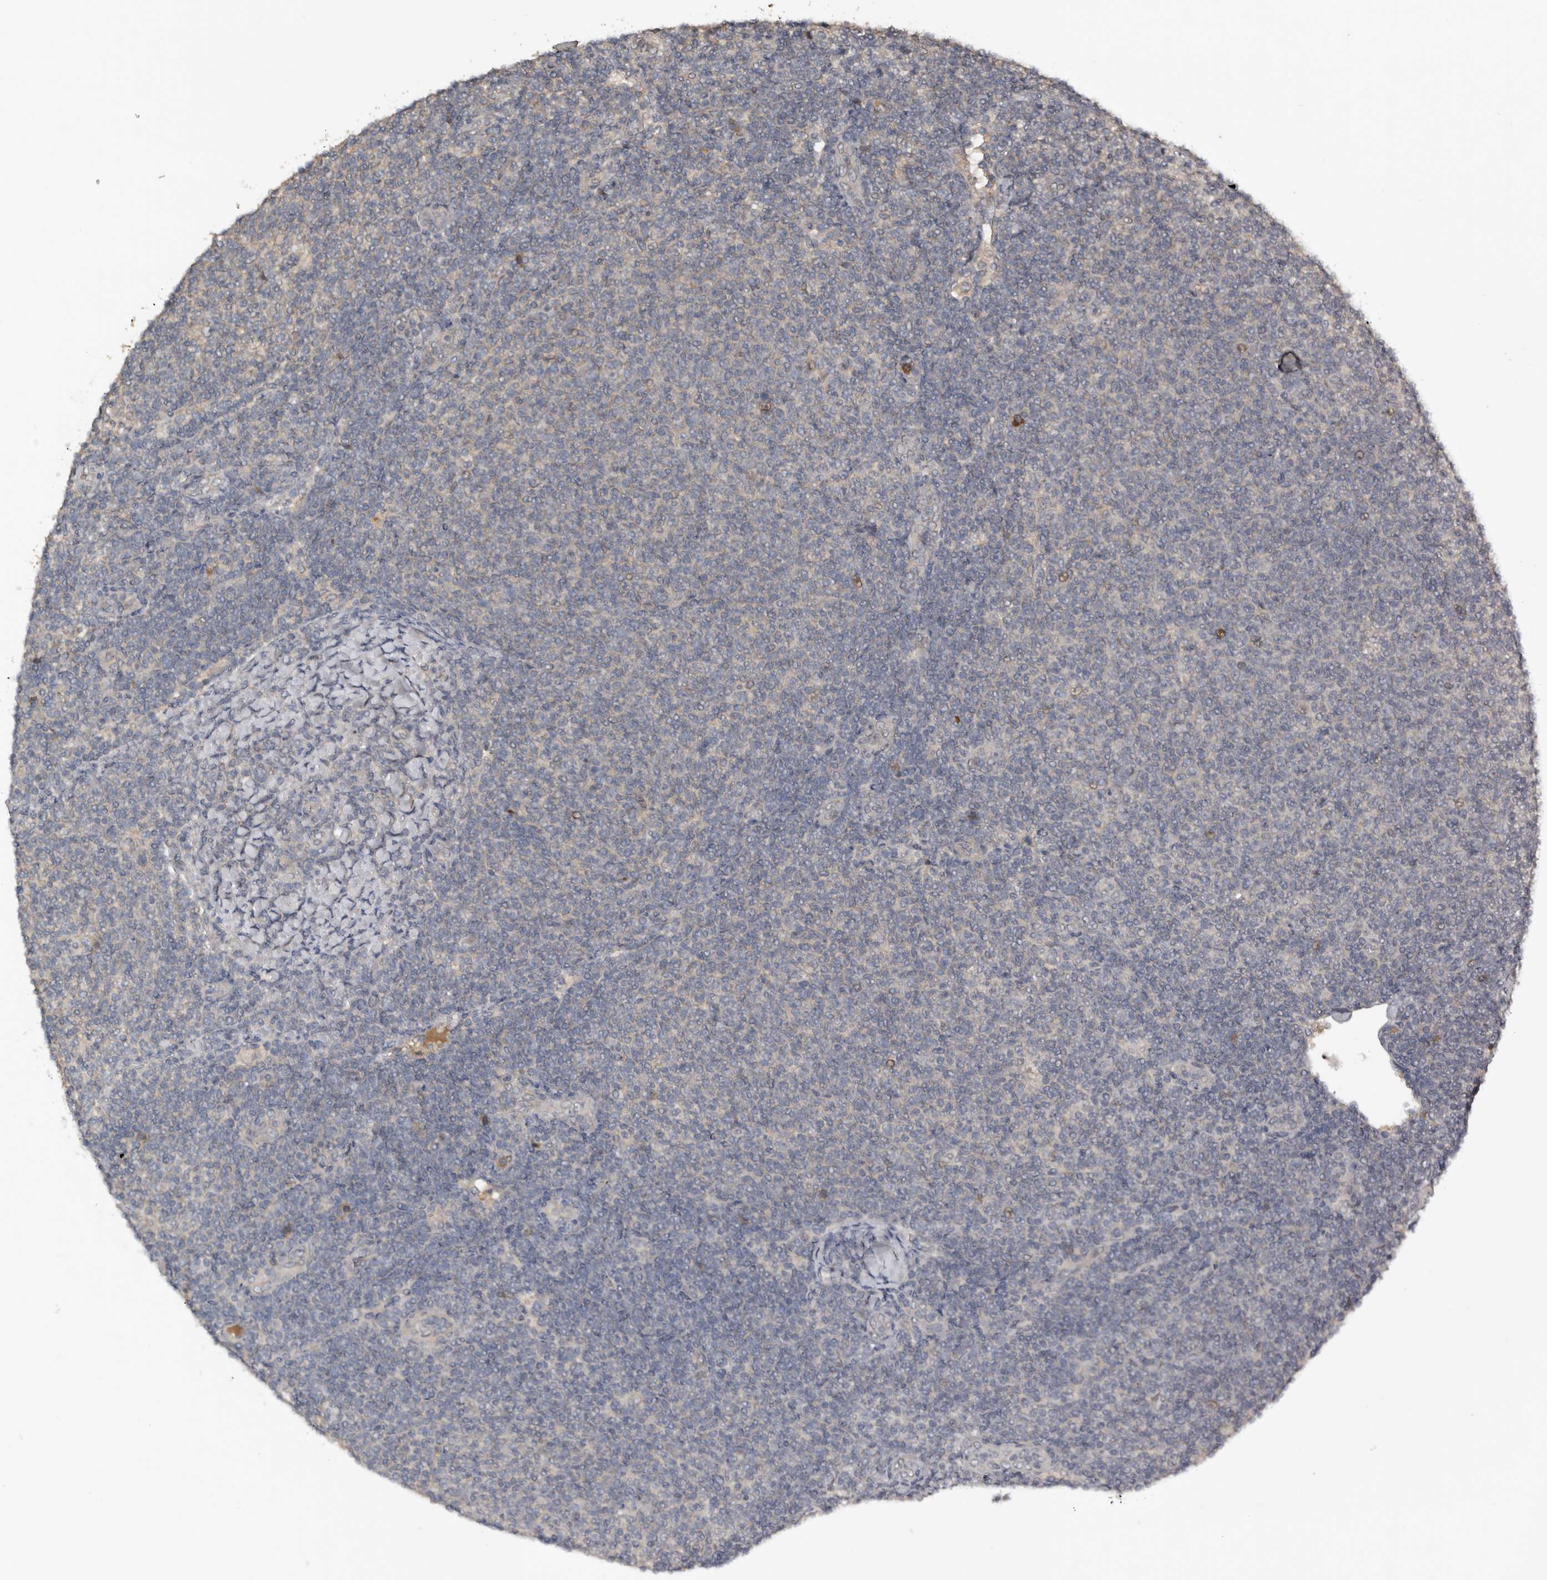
{"staining": {"intensity": "negative", "quantity": "none", "location": "none"}, "tissue": "lymphoma", "cell_type": "Tumor cells", "image_type": "cancer", "snomed": [{"axis": "morphology", "description": "Malignant lymphoma, non-Hodgkin's type, Low grade"}, {"axis": "topography", "description": "Lymph node"}], "caption": "A high-resolution image shows immunohistochemistry (IHC) staining of malignant lymphoma, non-Hodgkin's type (low-grade), which exhibits no significant staining in tumor cells. The staining is performed using DAB (3,3'-diaminobenzidine) brown chromogen with nuclei counter-stained in using hematoxylin.", "gene": "NMUR1", "patient": {"sex": "male", "age": 66}}